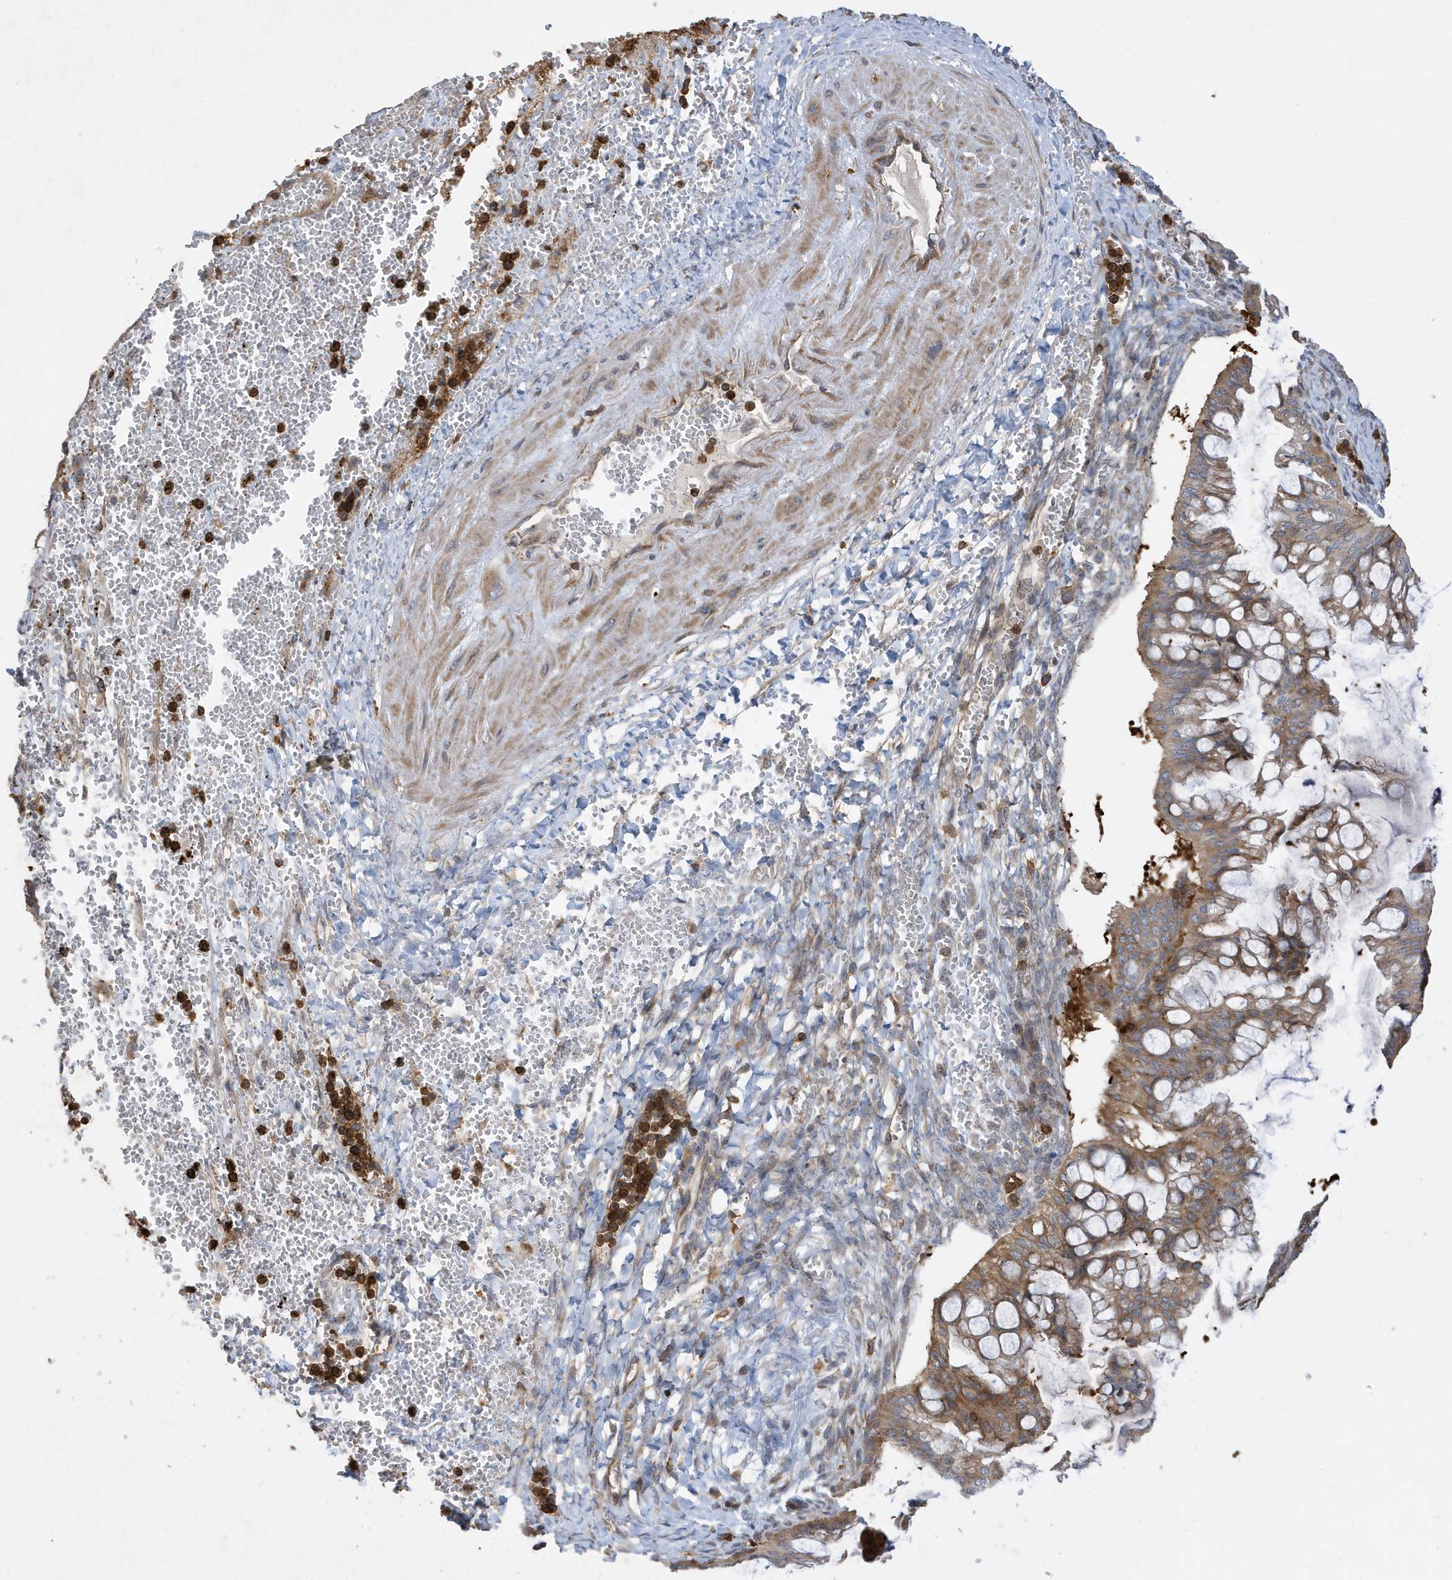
{"staining": {"intensity": "moderate", "quantity": ">75%", "location": "cytoplasmic/membranous"}, "tissue": "ovarian cancer", "cell_type": "Tumor cells", "image_type": "cancer", "snomed": [{"axis": "morphology", "description": "Cystadenocarcinoma, mucinous, NOS"}, {"axis": "topography", "description": "Ovary"}], "caption": "IHC of mucinous cystadenocarcinoma (ovarian) exhibits medium levels of moderate cytoplasmic/membranous staining in about >75% of tumor cells.", "gene": "LAPTM4A", "patient": {"sex": "female", "age": 73}}